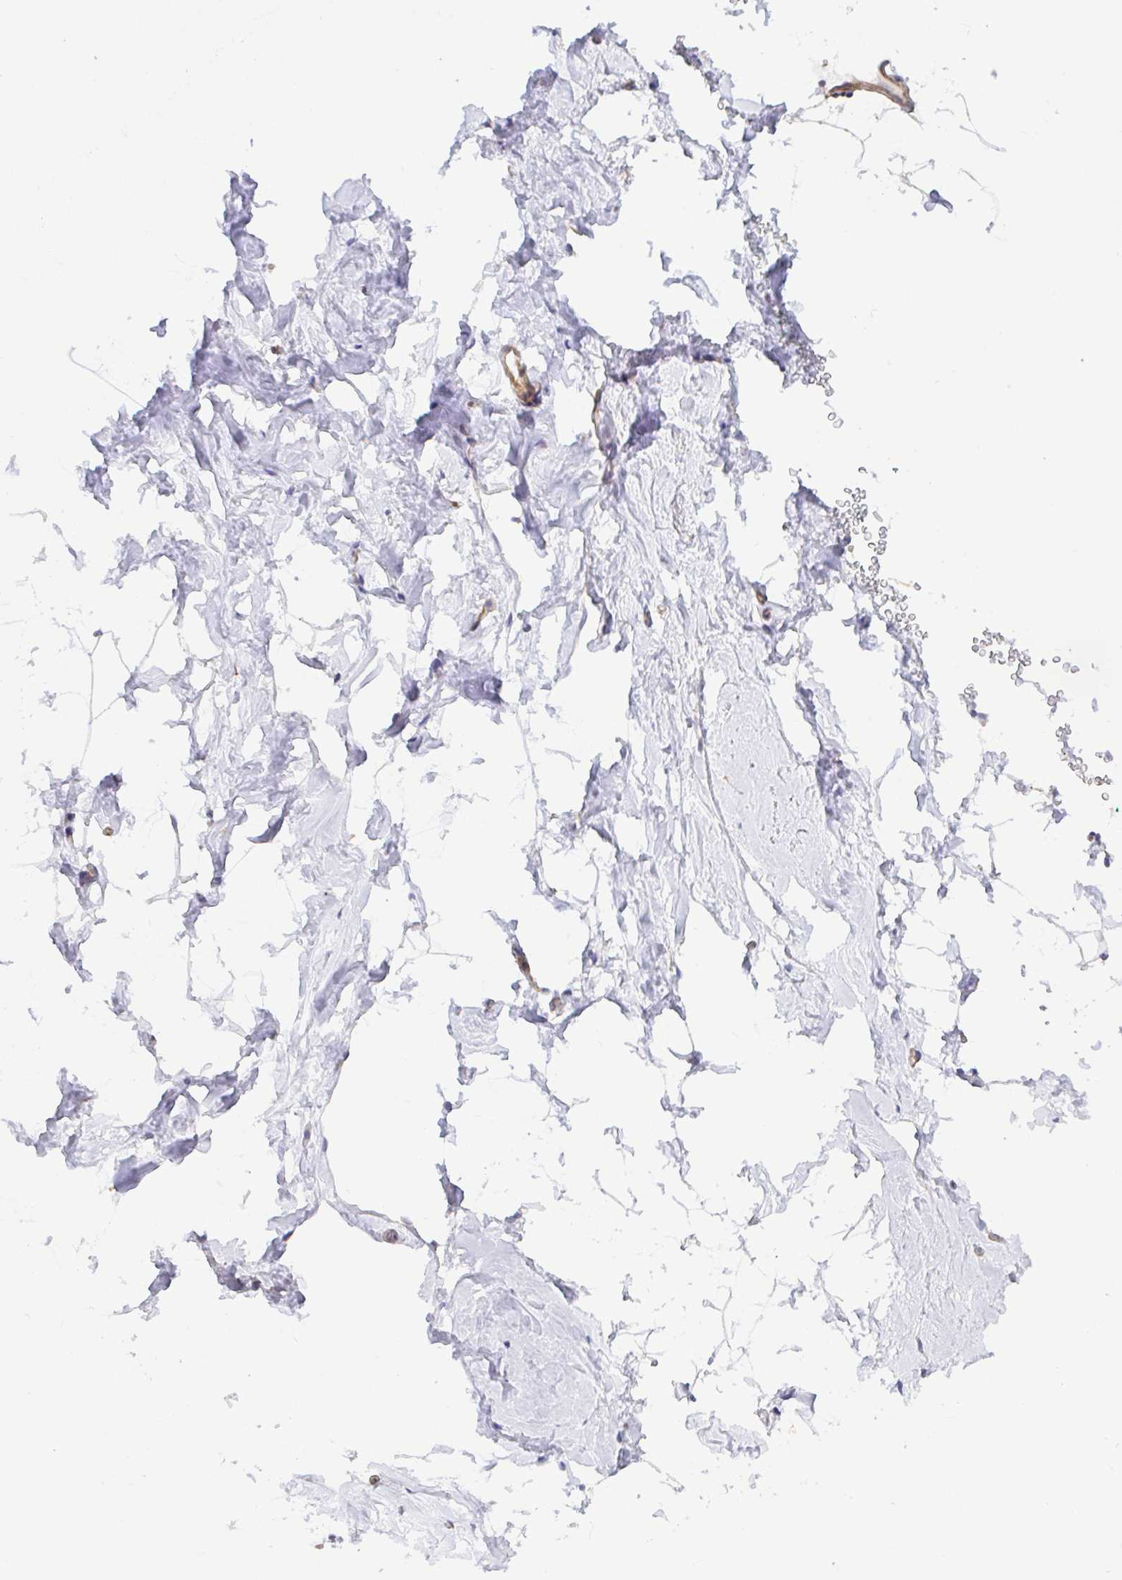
{"staining": {"intensity": "negative", "quantity": "none", "location": "none"}, "tissue": "breast", "cell_type": "Adipocytes", "image_type": "normal", "snomed": [{"axis": "morphology", "description": "Normal tissue, NOS"}, {"axis": "topography", "description": "Breast"}], "caption": "Immunohistochemistry micrograph of normal breast: breast stained with DAB (3,3'-diaminobenzidine) exhibits no significant protein positivity in adipocytes.", "gene": "PLCD4", "patient": {"sex": "female", "age": 32}}